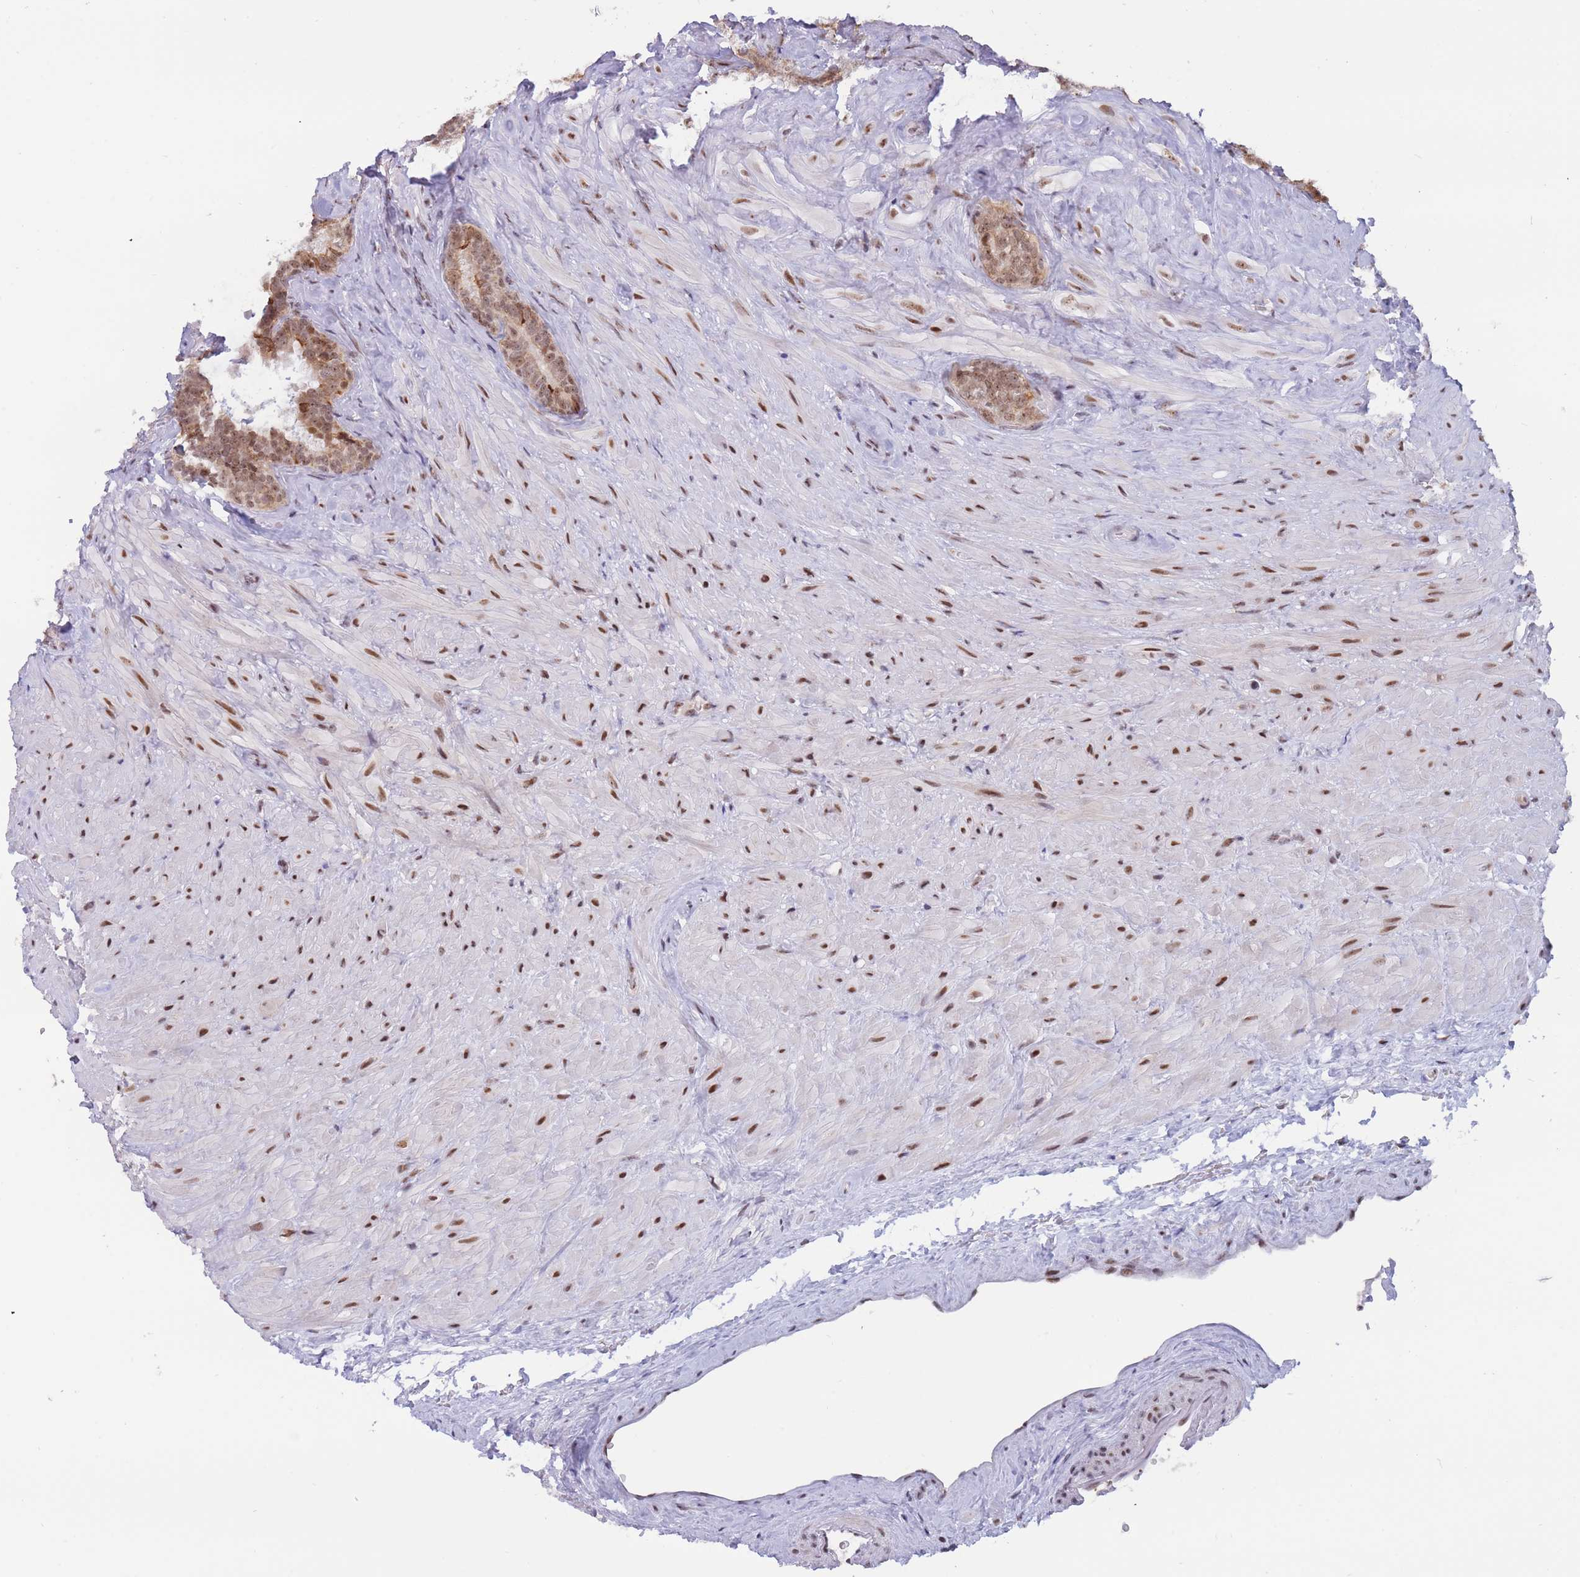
{"staining": {"intensity": "moderate", "quantity": "25%-75%", "location": "cytoplasmic/membranous,nuclear"}, "tissue": "seminal vesicle", "cell_type": "Glandular cells", "image_type": "normal", "snomed": [{"axis": "morphology", "description": "Normal tissue, NOS"}, {"axis": "topography", "description": "Seminal veicle"}], "caption": "Immunohistochemistry (DAB) staining of benign seminal vesicle displays moderate cytoplasmic/membranous,nuclear protein staining in about 25%-75% of glandular cells.", "gene": "TARBP2", "patient": {"sex": "male", "age": 62}}